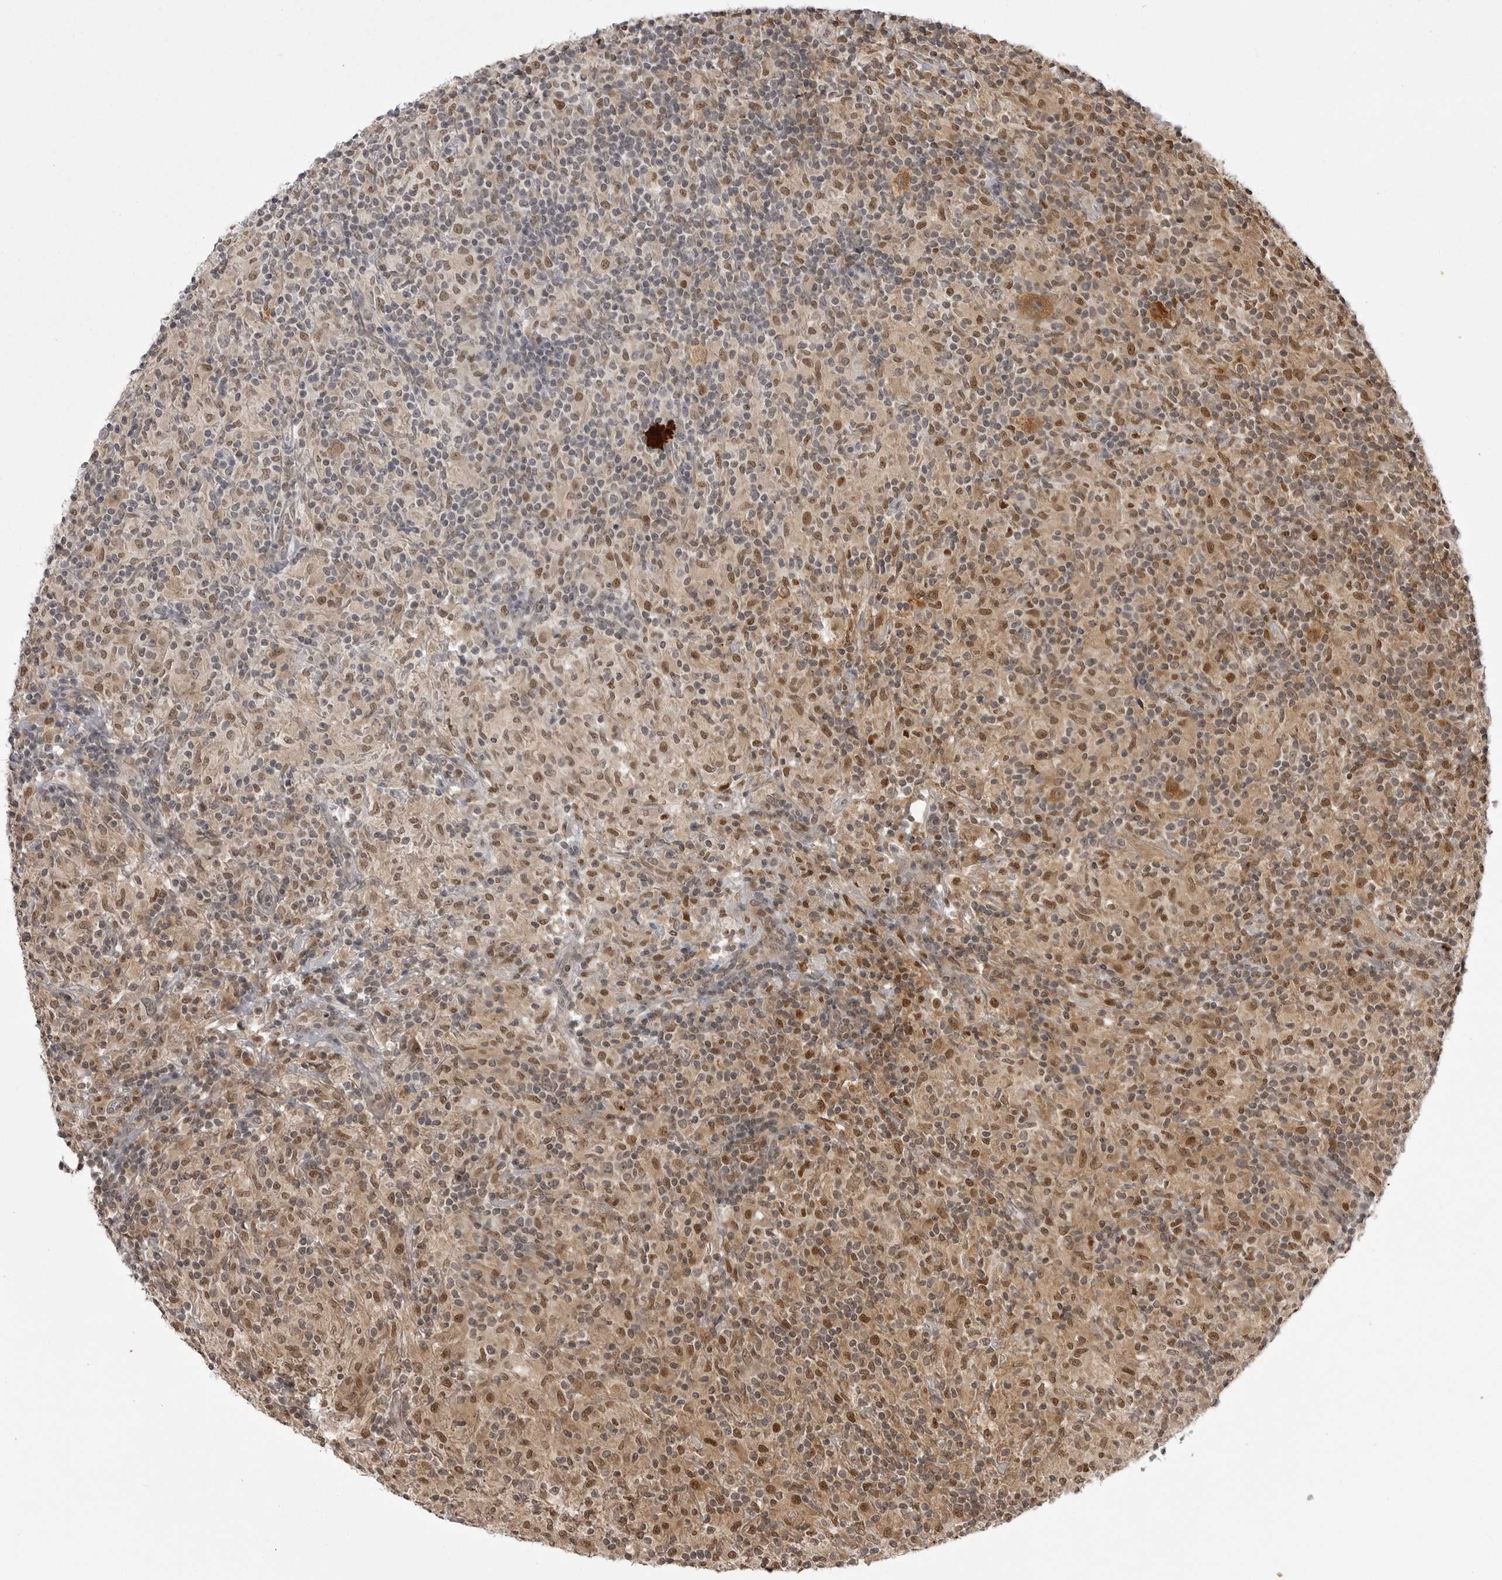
{"staining": {"intensity": "moderate", "quantity": ">75%", "location": "cytoplasmic/membranous,nuclear"}, "tissue": "lymphoma", "cell_type": "Tumor cells", "image_type": "cancer", "snomed": [{"axis": "morphology", "description": "Hodgkin's disease, NOS"}, {"axis": "topography", "description": "Lymph node"}], "caption": "Immunohistochemical staining of lymphoma shows medium levels of moderate cytoplasmic/membranous and nuclear positivity in about >75% of tumor cells.", "gene": "PTK2B", "patient": {"sex": "male", "age": 70}}